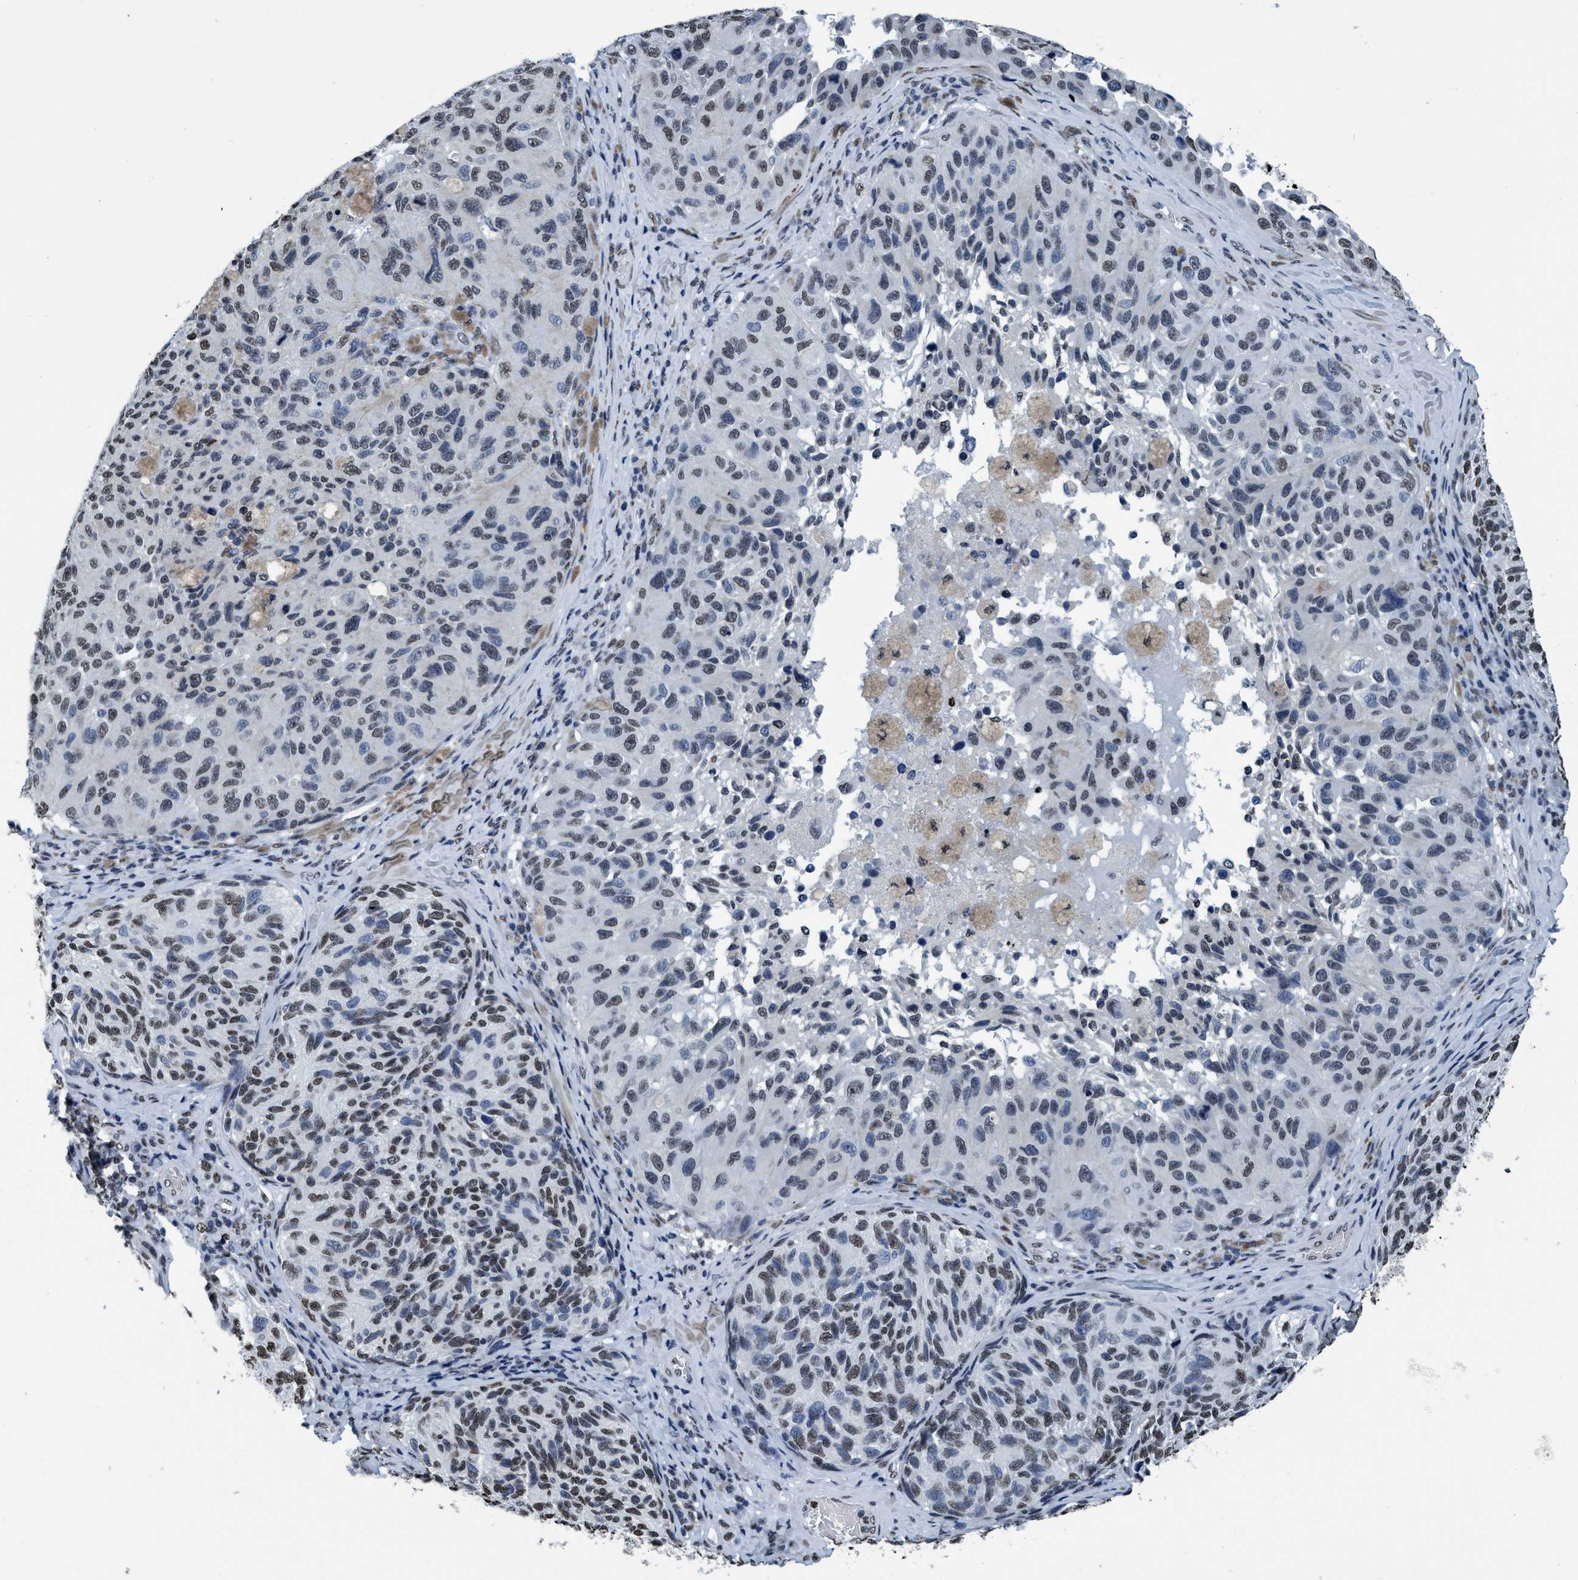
{"staining": {"intensity": "weak", "quantity": ">75%", "location": "nuclear"}, "tissue": "melanoma", "cell_type": "Tumor cells", "image_type": "cancer", "snomed": [{"axis": "morphology", "description": "Malignant melanoma, NOS"}, {"axis": "topography", "description": "Skin"}], "caption": "A photomicrograph showing weak nuclear positivity in approximately >75% of tumor cells in malignant melanoma, as visualized by brown immunohistochemical staining.", "gene": "CCNE2", "patient": {"sex": "female", "age": 73}}